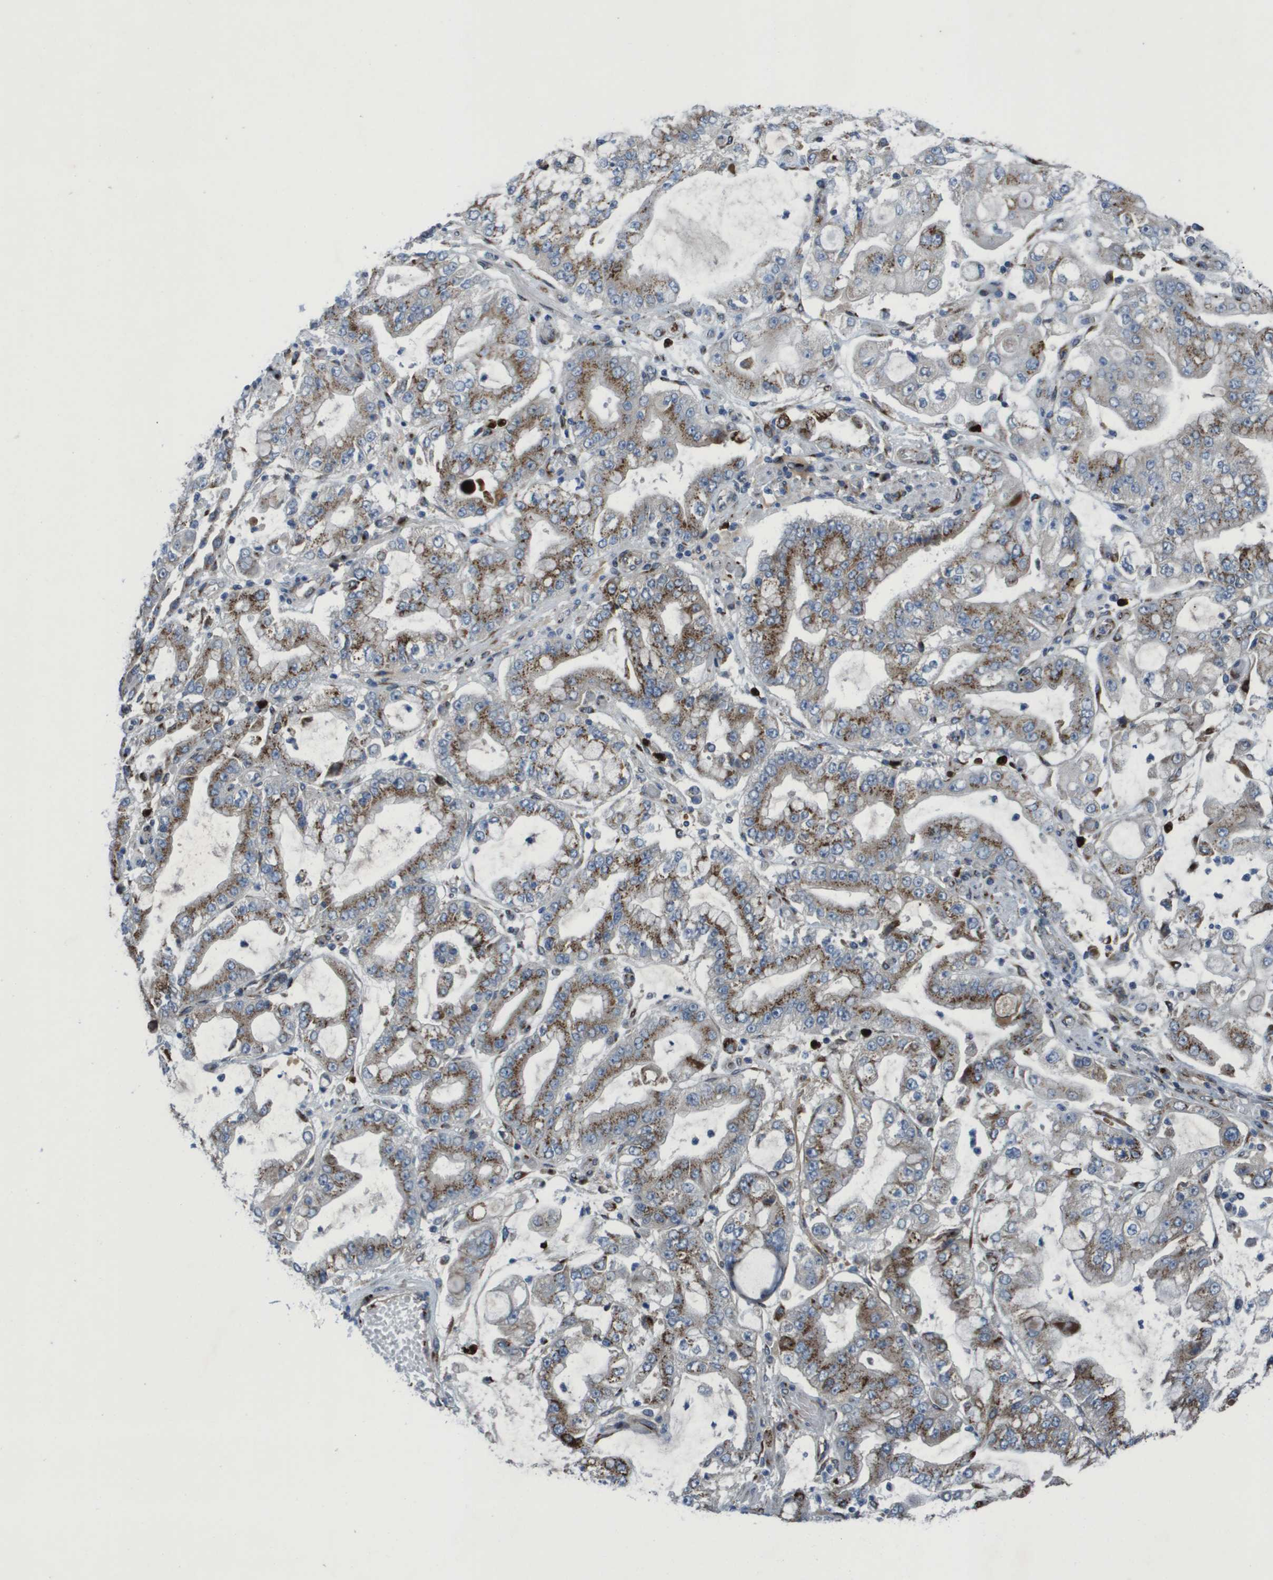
{"staining": {"intensity": "moderate", "quantity": "25%-75%", "location": "cytoplasmic/membranous"}, "tissue": "stomach cancer", "cell_type": "Tumor cells", "image_type": "cancer", "snomed": [{"axis": "morphology", "description": "Adenocarcinoma, NOS"}, {"axis": "topography", "description": "Stomach"}], "caption": "A brown stain shows moderate cytoplasmic/membranous expression of a protein in stomach adenocarcinoma tumor cells. The staining was performed using DAB (3,3'-diaminobenzidine) to visualize the protein expression in brown, while the nuclei were stained in blue with hematoxylin (Magnification: 20x).", "gene": "QSOX2", "patient": {"sex": "male", "age": 76}}